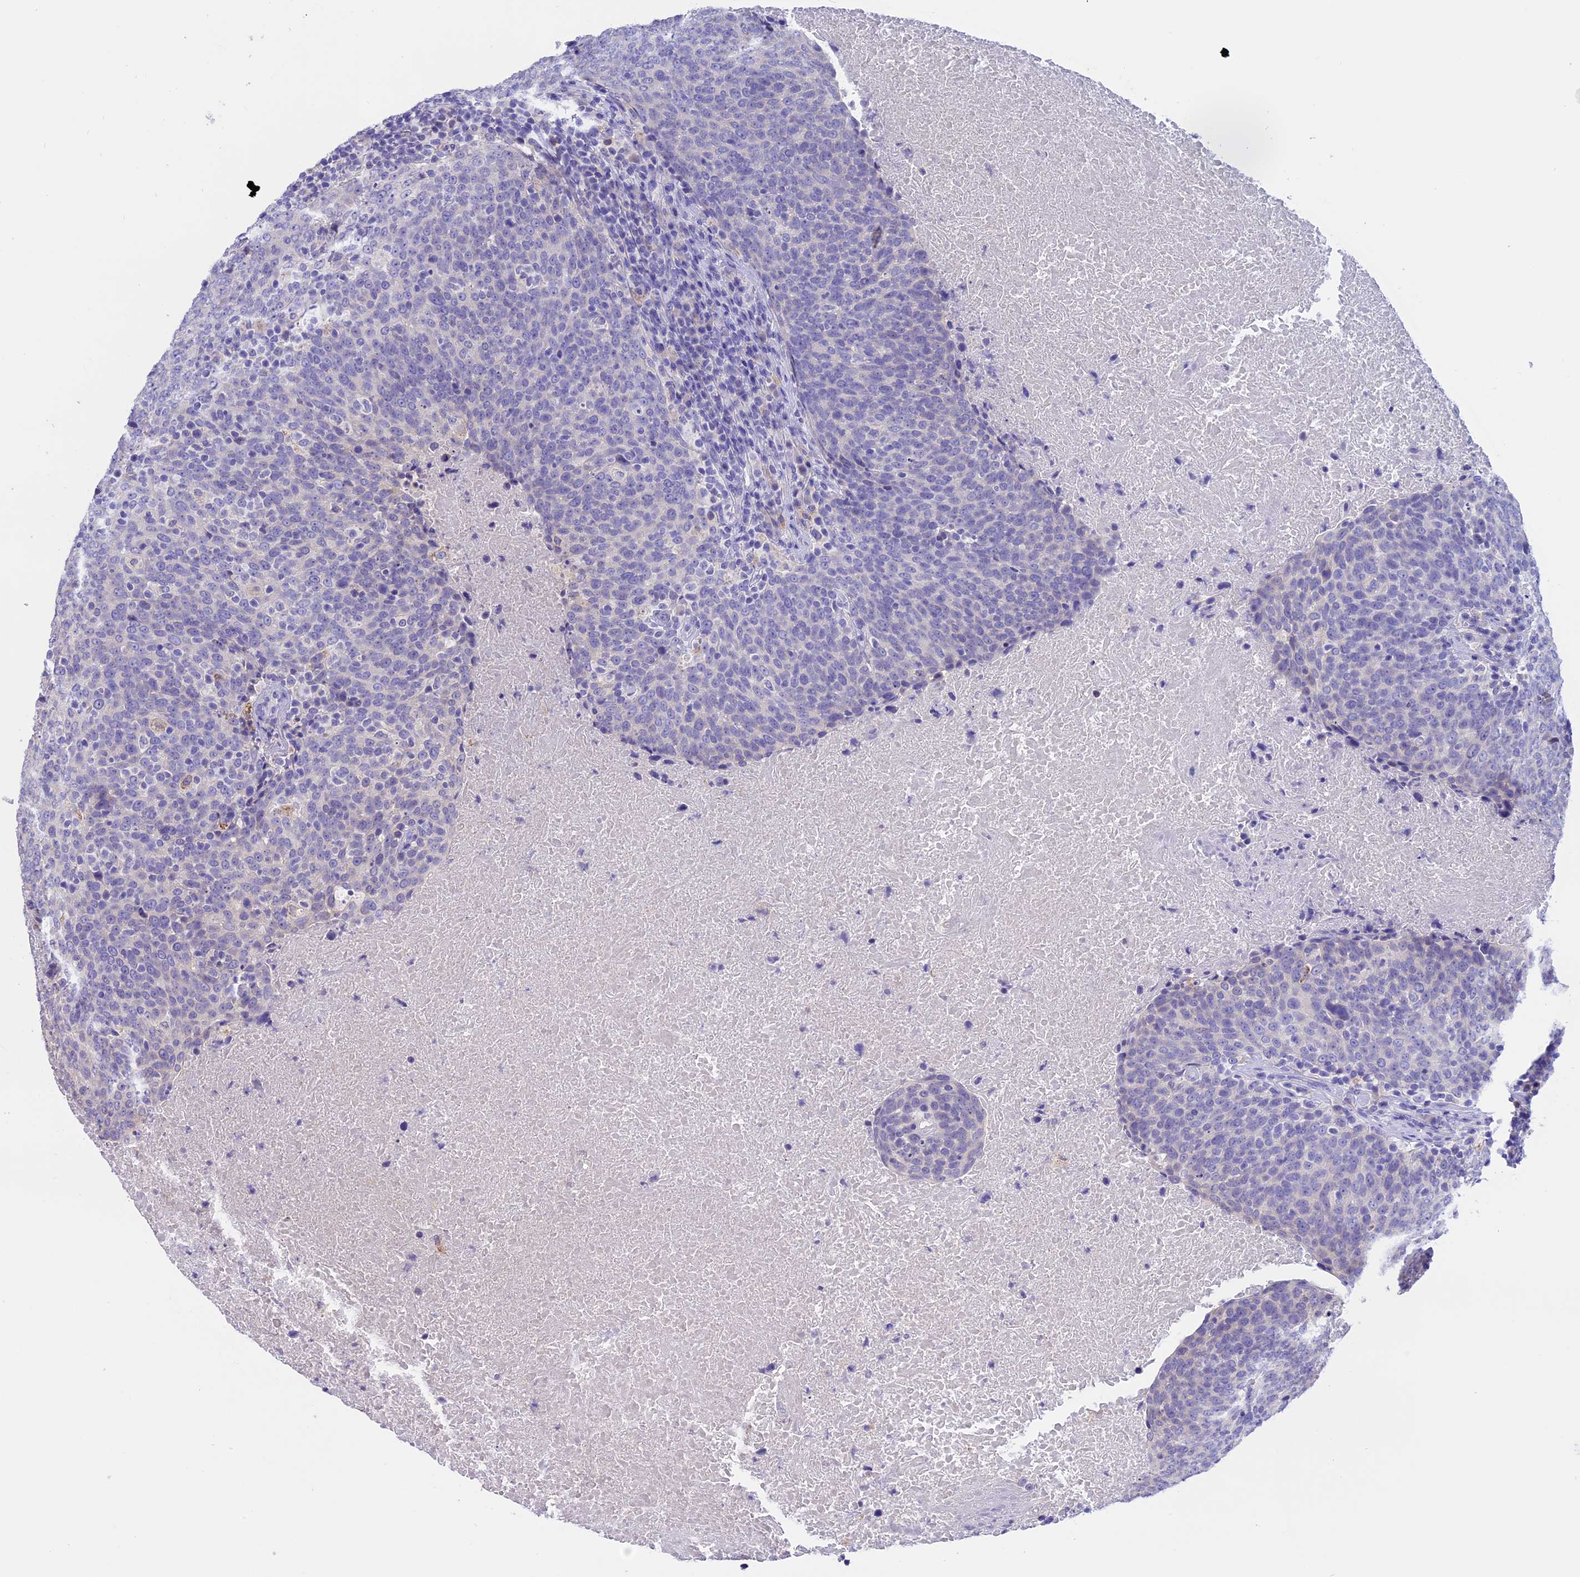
{"staining": {"intensity": "negative", "quantity": "none", "location": "none"}, "tissue": "head and neck cancer", "cell_type": "Tumor cells", "image_type": "cancer", "snomed": [{"axis": "morphology", "description": "Squamous cell carcinoma, NOS"}, {"axis": "morphology", "description": "Squamous cell carcinoma, metastatic, NOS"}, {"axis": "topography", "description": "Lymph node"}, {"axis": "topography", "description": "Head-Neck"}], "caption": "This histopathology image is of head and neck cancer stained with IHC to label a protein in brown with the nuclei are counter-stained blue. There is no expression in tumor cells.", "gene": "LYPD6", "patient": {"sex": "male", "age": 62}}